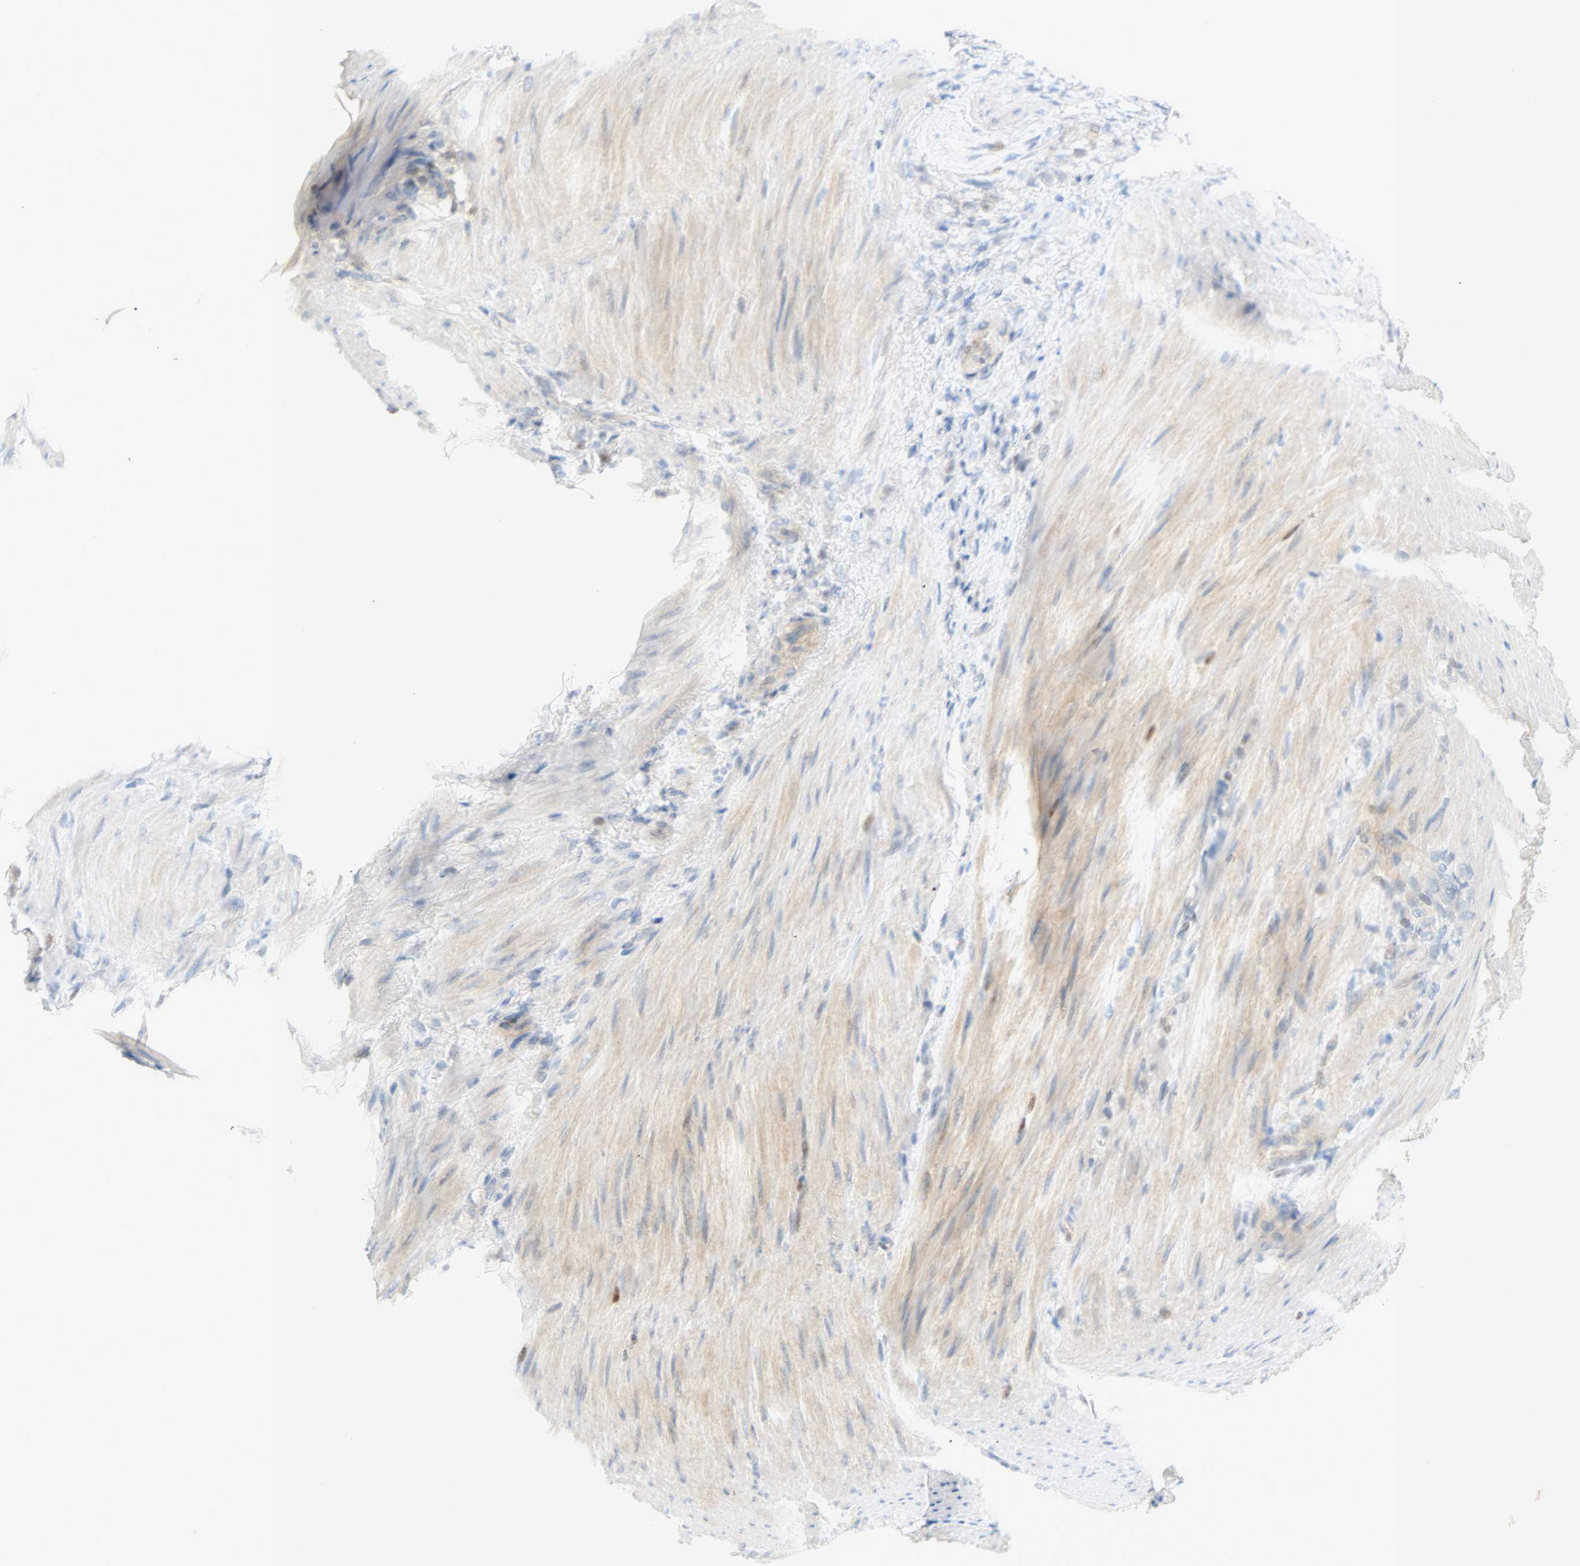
{"staining": {"intensity": "negative", "quantity": "none", "location": "none"}, "tissue": "stomach cancer", "cell_type": "Tumor cells", "image_type": "cancer", "snomed": [{"axis": "morphology", "description": "Adenocarcinoma, NOS"}, {"axis": "topography", "description": "Stomach"}], "caption": "High magnification brightfield microscopy of stomach cancer (adenocarcinoma) stained with DAB (3,3'-diaminobenzidine) (brown) and counterstained with hematoxylin (blue): tumor cells show no significant expression.", "gene": "SELENBP1", "patient": {"sex": "male", "age": 82}}